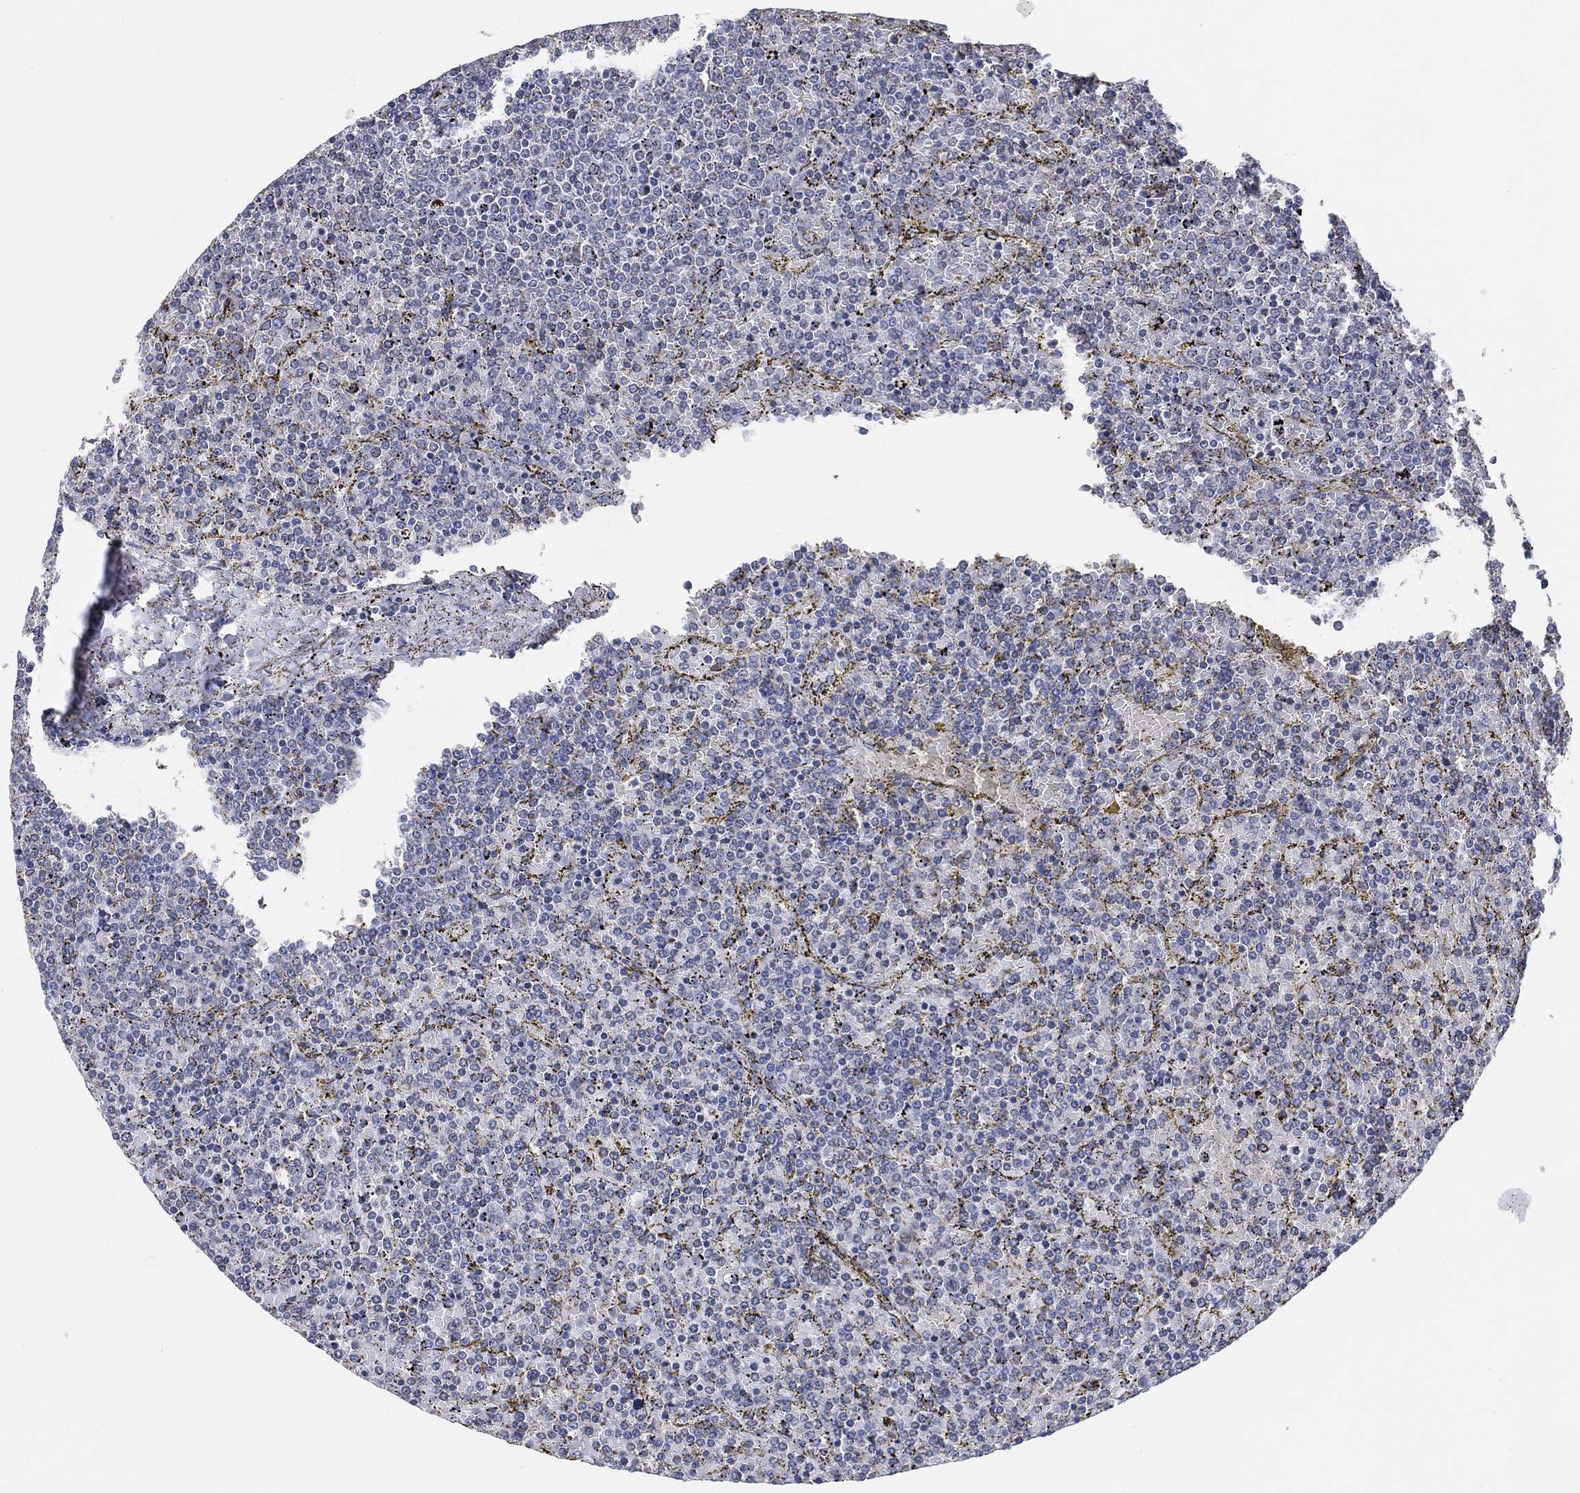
{"staining": {"intensity": "negative", "quantity": "none", "location": "none"}, "tissue": "lymphoma", "cell_type": "Tumor cells", "image_type": "cancer", "snomed": [{"axis": "morphology", "description": "Malignant lymphoma, non-Hodgkin's type, Low grade"}, {"axis": "topography", "description": "Spleen"}], "caption": "Immunohistochemical staining of malignant lymphoma, non-Hodgkin's type (low-grade) exhibits no significant staining in tumor cells.", "gene": "CFTR", "patient": {"sex": "female", "age": 77}}